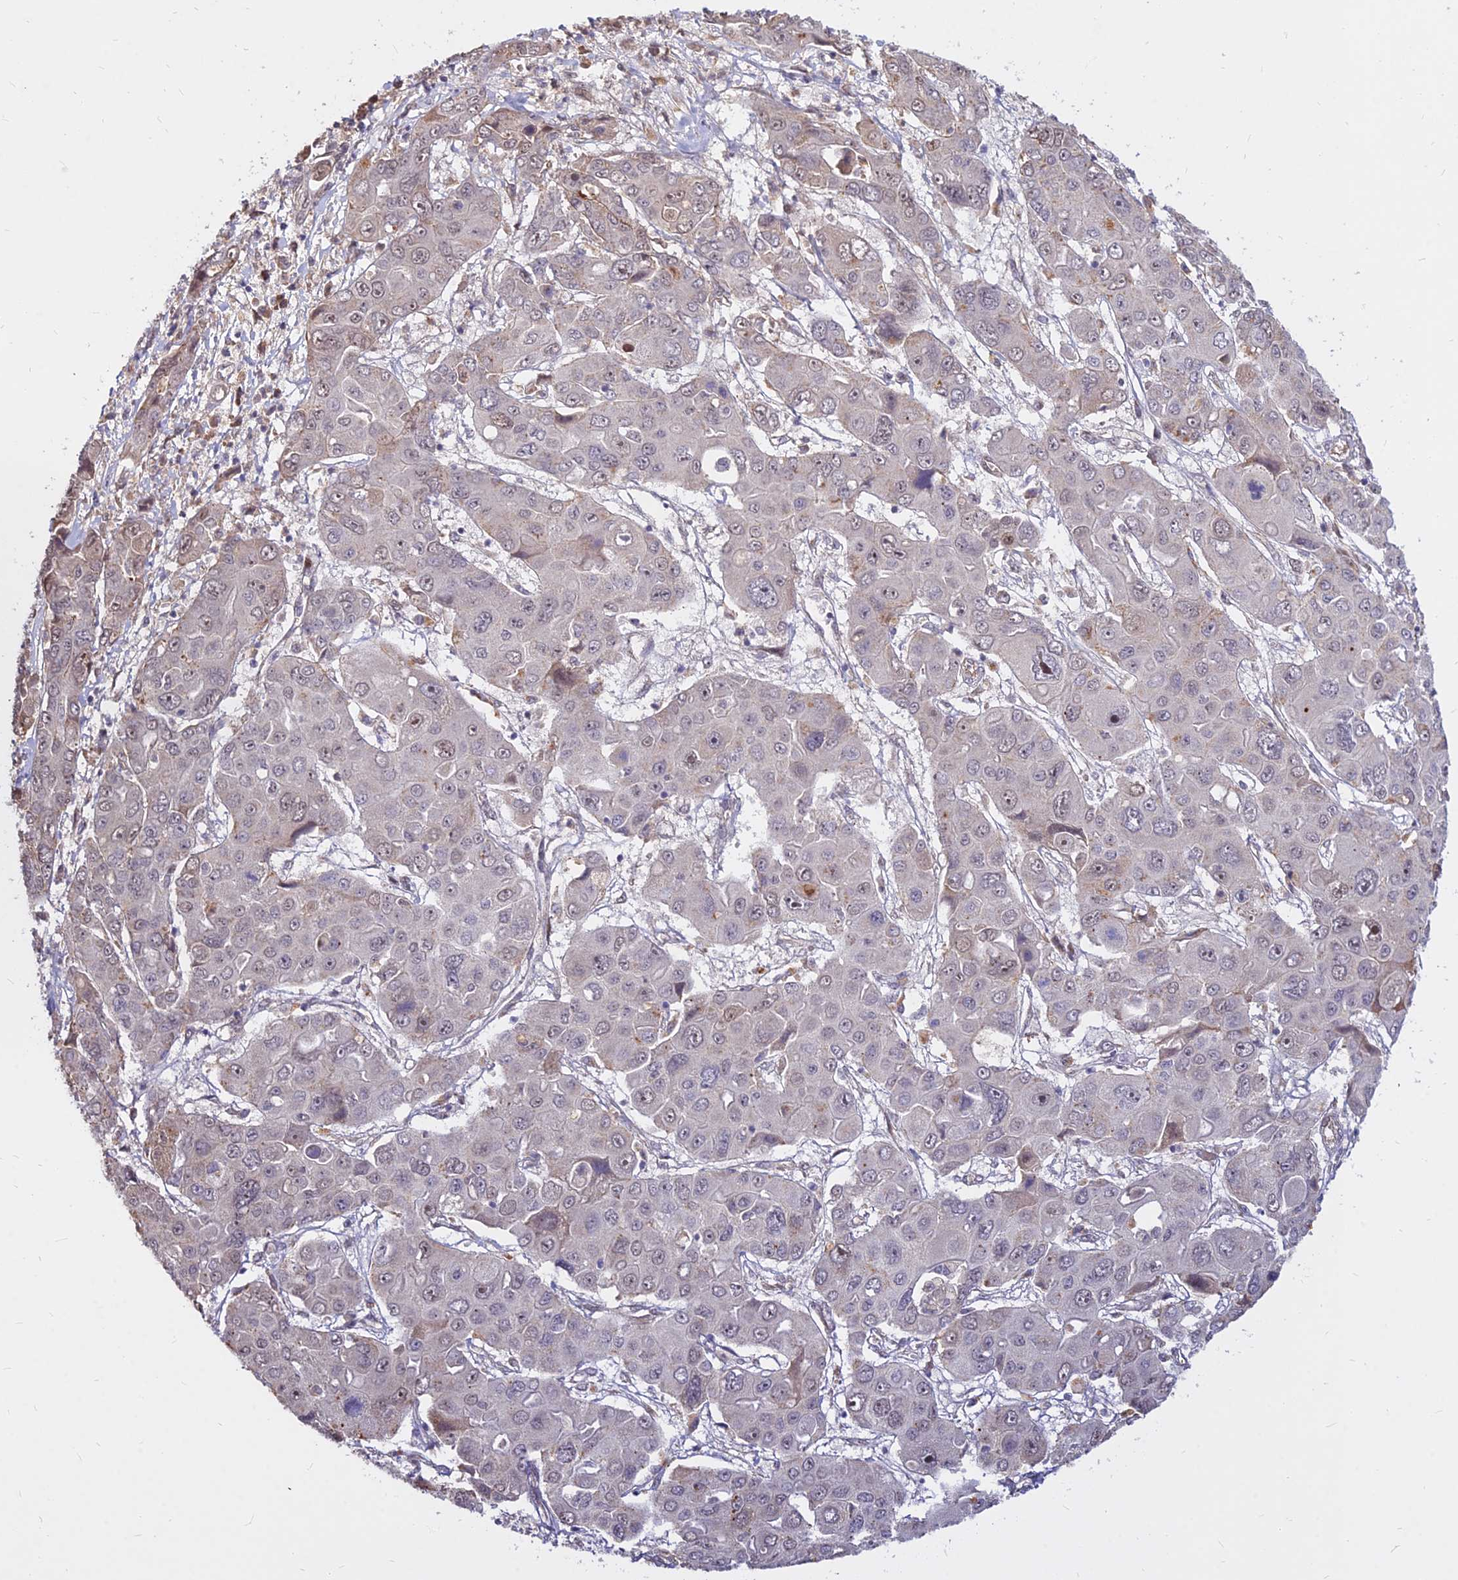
{"staining": {"intensity": "weak", "quantity": "<25%", "location": "cytoplasmic/membranous,nuclear"}, "tissue": "liver cancer", "cell_type": "Tumor cells", "image_type": "cancer", "snomed": [{"axis": "morphology", "description": "Cholangiocarcinoma"}, {"axis": "topography", "description": "Liver"}], "caption": "Immunohistochemistry histopathology image of human cholangiocarcinoma (liver) stained for a protein (brown), which displays no staining in tumor cells.", "gene": "C11orf68", "patient": {"sex": "male", "age": 67}}